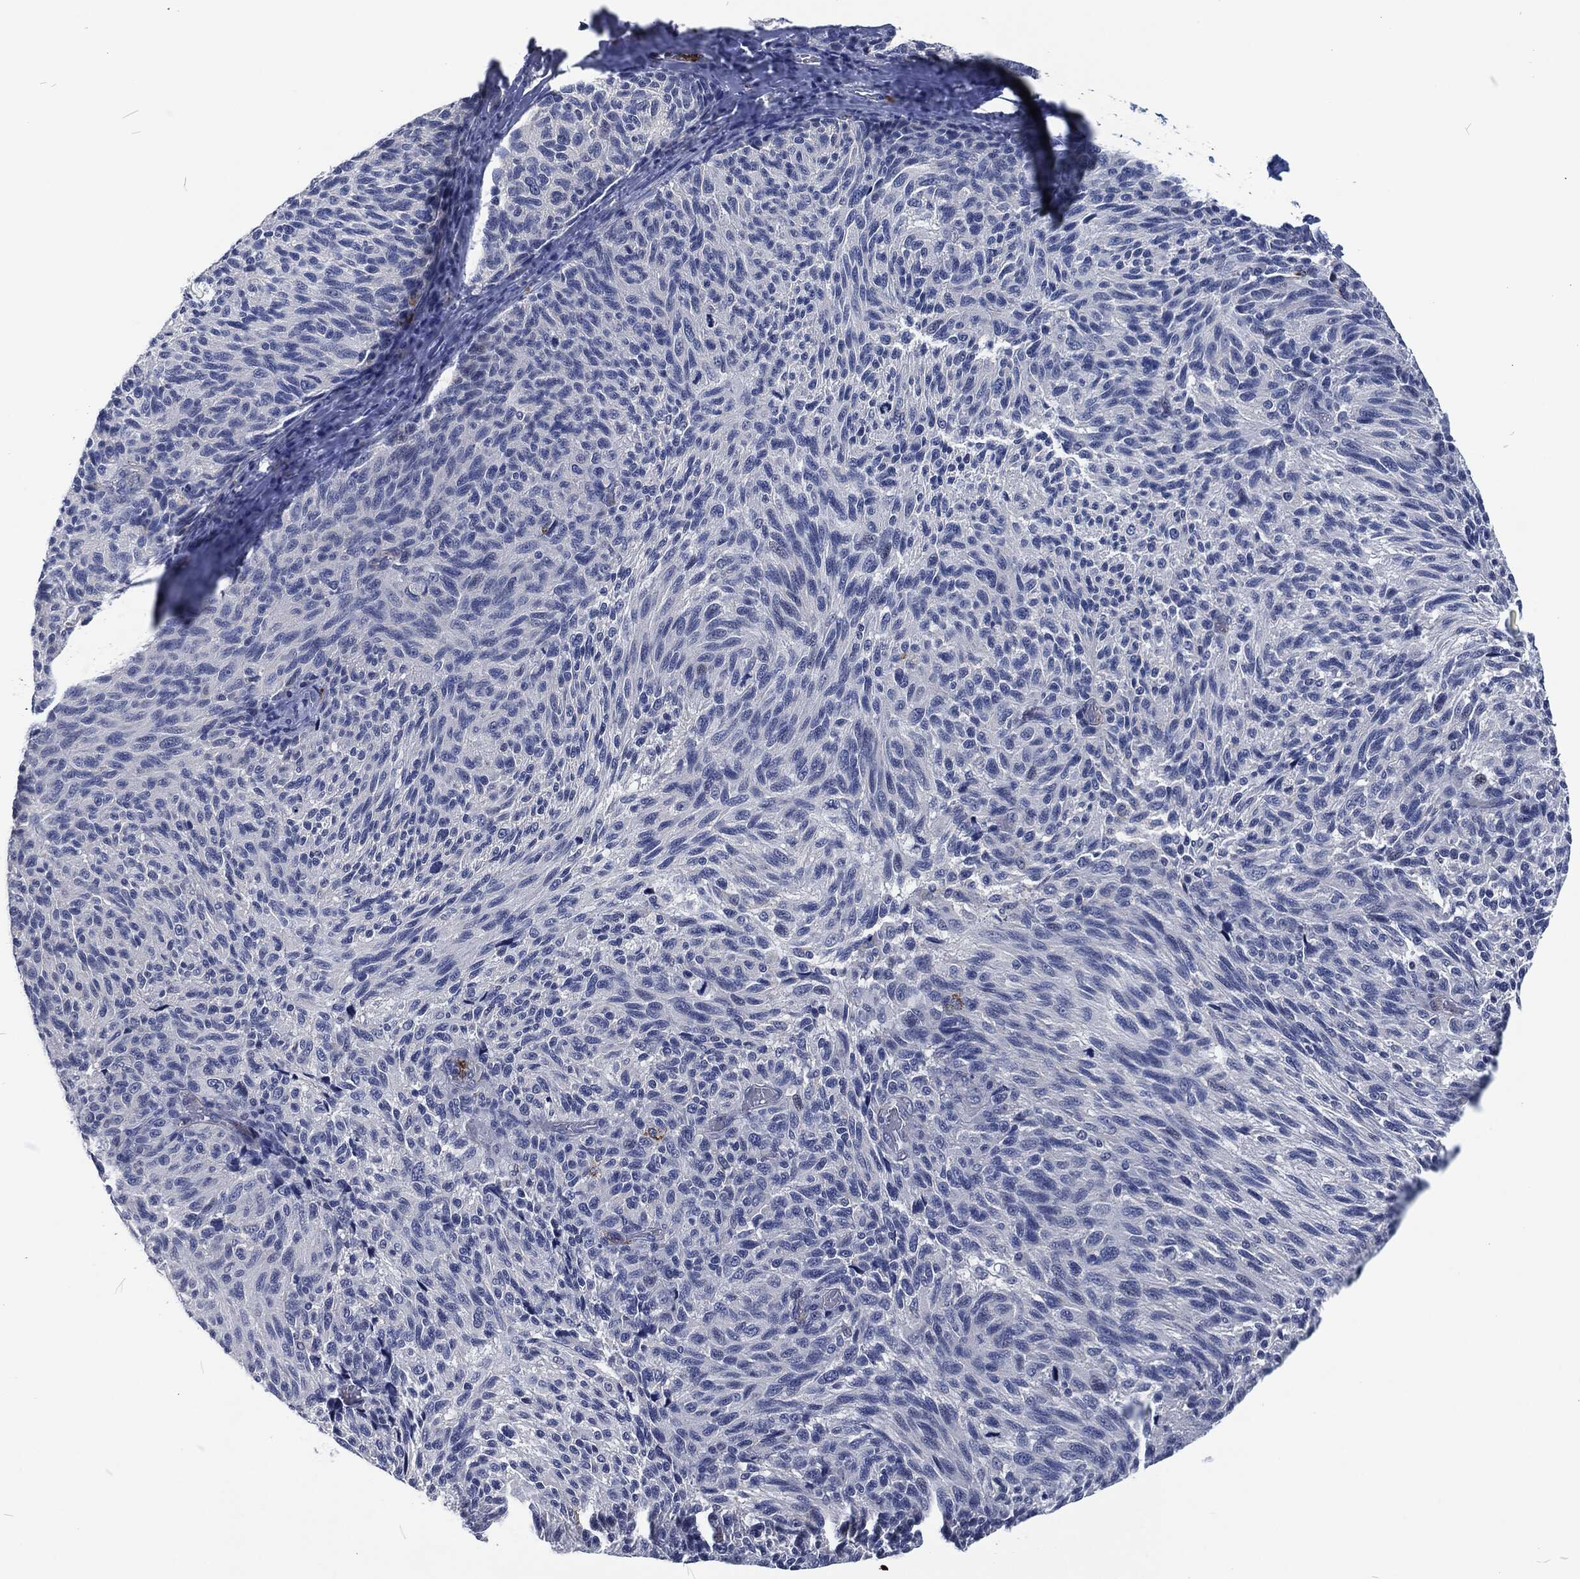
{"staining": {"intensity": "negative", "quantity": "none", "location": "none"}, "tissue": "melanoma", "cell_type": "Tumor cells", "image_type": "cancer", "snomed": [{"axis": "morphology", "description": "Malignant melanoma, NOS"}, {"axis": "topography", "description": "Skin"}], "caption": "An immunohistochemistry (IHC) histopathology image of melanoma is shown. There is no staining in tumor cells of melanoma.", "gene": "MPO", "patient": {"sex": "female", "age": 73}}